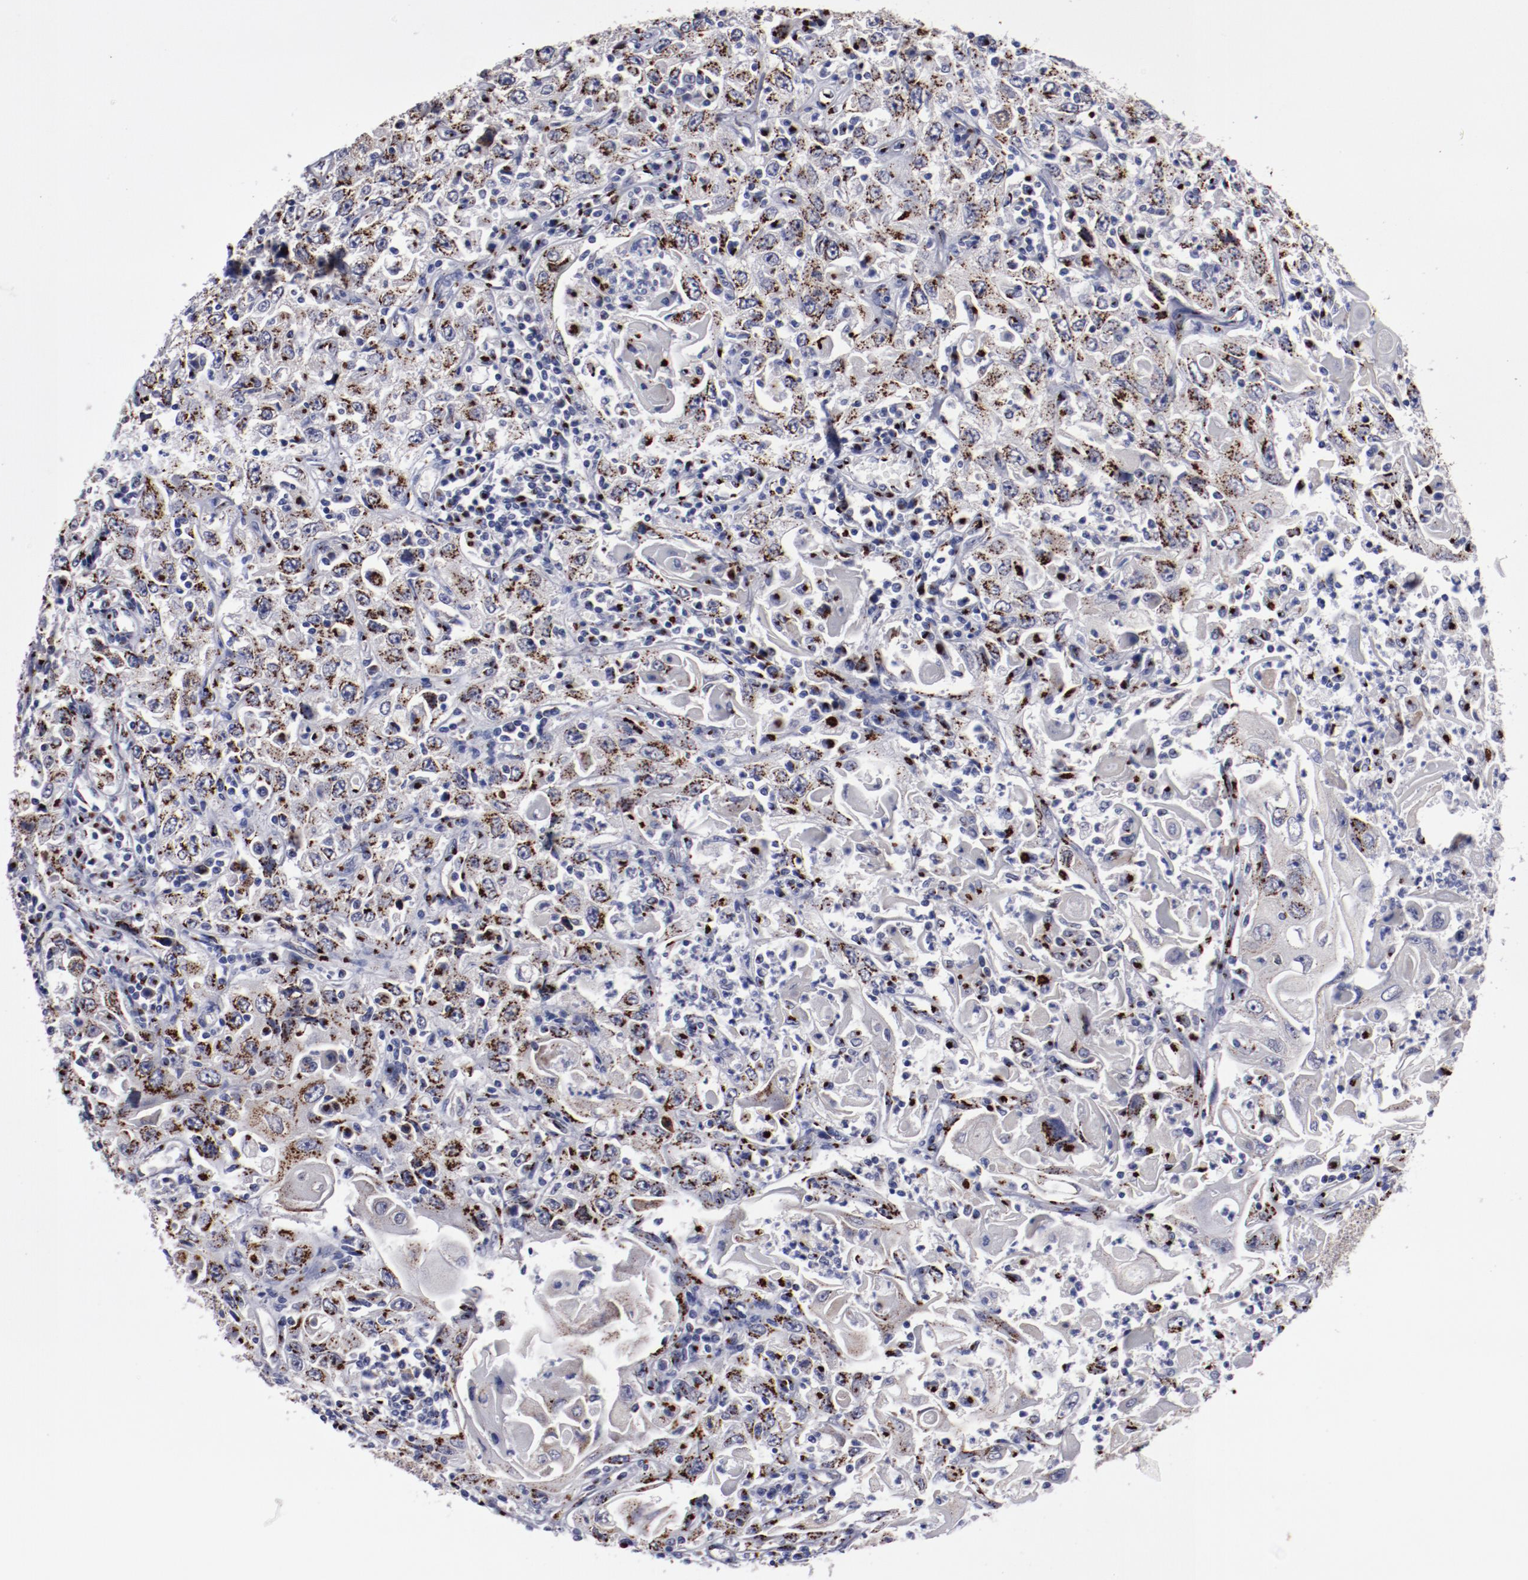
{"staining": {"intensity": "strong", "quantity": ">75%", "location": "cytoplasmic/membranous"}, "tissue": "head and neck cancer", "cell_type": "Tumor cells", "image_type": "cancer", "snomed": [{"axis": "morphology", "description": "Squamous cell carcinoma, NOS"}, {"axis": "topography", "description": "Oral tissue"}, {"axis": "topography", "description": "Head-Neck"}], "caption": "Immunohistochemical staining of human head and neck cancer (squamous cell carcinoma) exhibits high levels of strong cytoplasmic/membranous staining in about >75% of tumor cells. (DAB IHC, brown staining for protein, blue staining for nuclei).", "gene": "GOLIM4", "patient": {"sex": "female", "age": 76}}